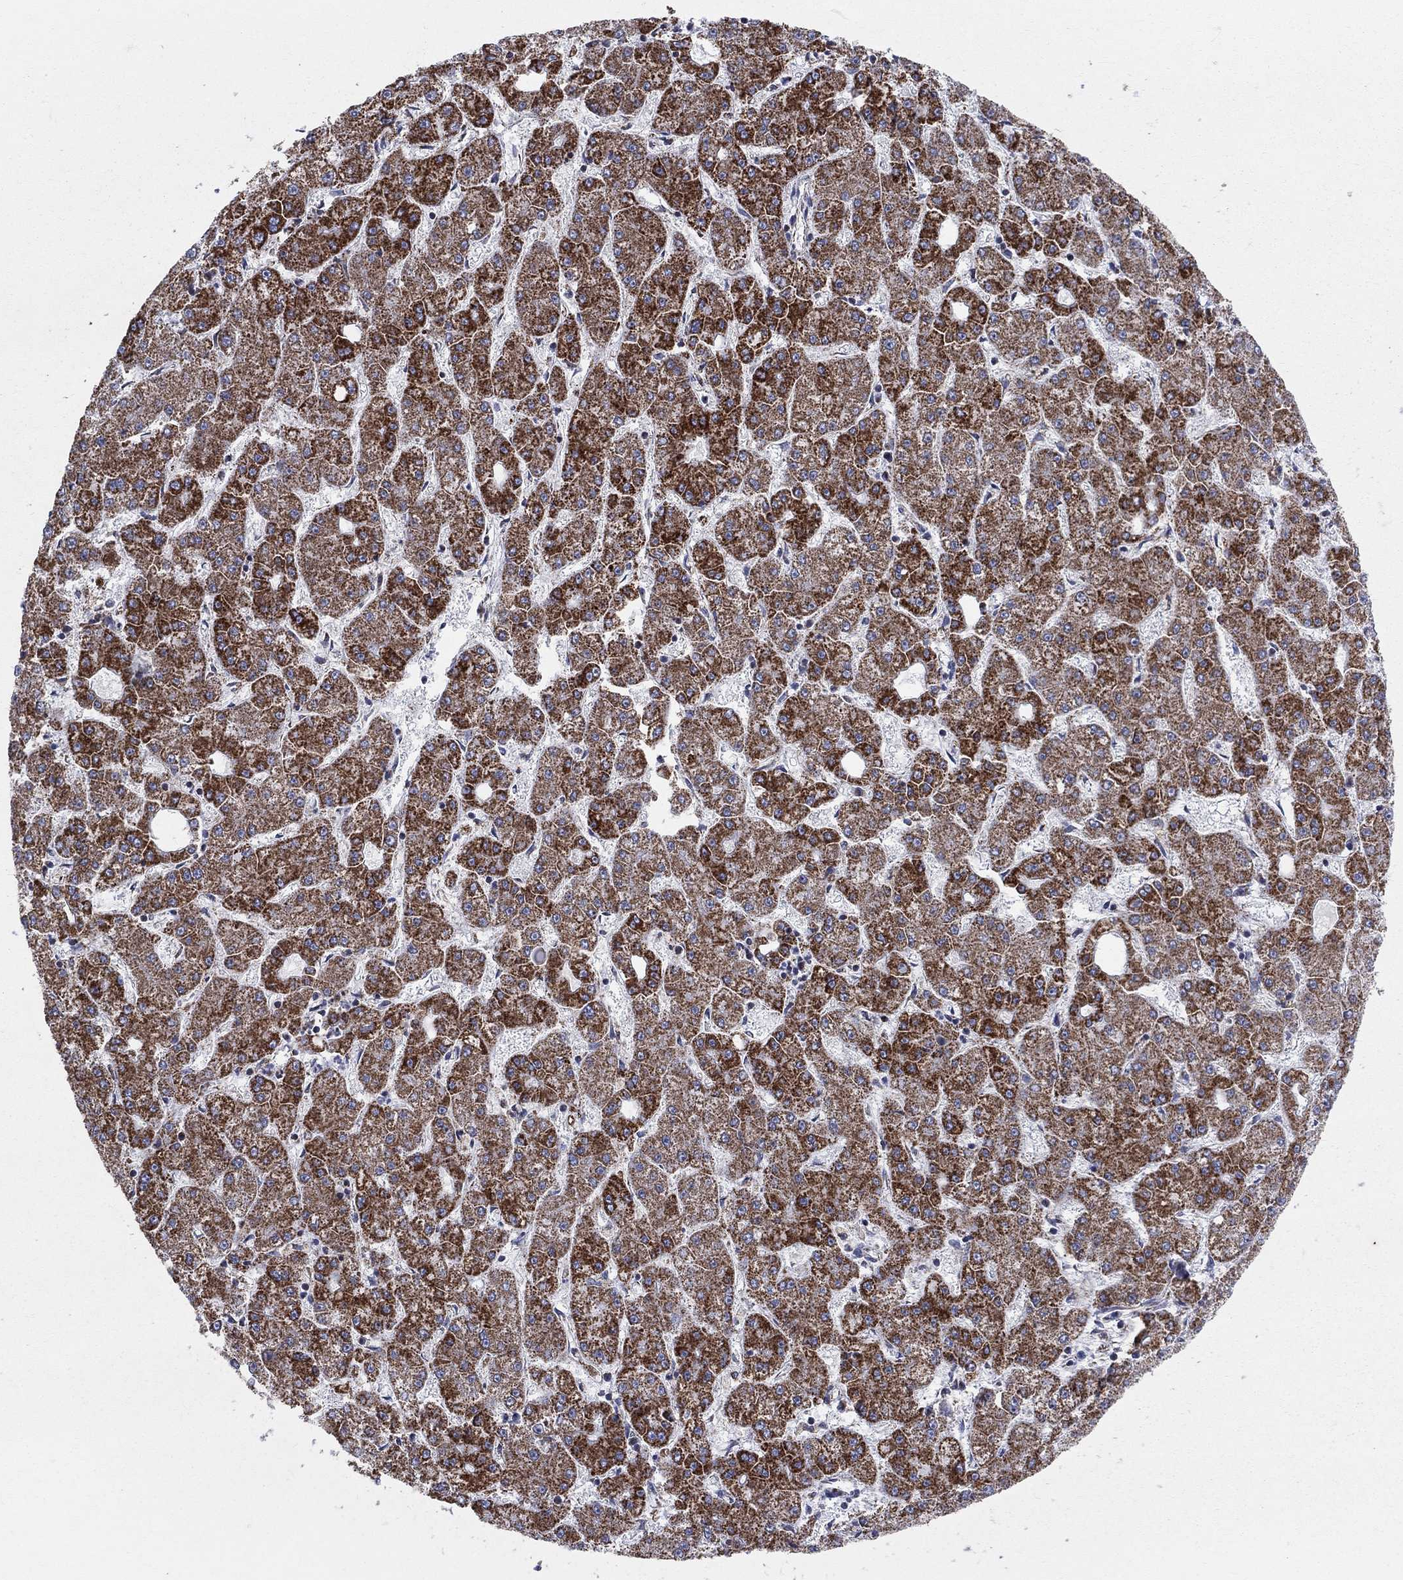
{"staining": {"intensity": "strong", "quantity": ">75%", "location": "cytoplasmic/membranous"}, "tissue": "liver cancer", "cell_type": "Tumor cells", "image_type": "cancer", "snomed": [{"axis": "morphology", "description": "Carcinoma, Hepatocellular, NOS"}, {"axis": "topography", "description": "Liver"}], "caption": "Brown immunohistochemical staining in human liver cancer (hepatocellular carcinoma) demonstrates strong cytoplasmic/membranous staining in about >75% of tumor cells.", "gene": "KISS1R", "patient": {"sex": "male", "age": 73}}